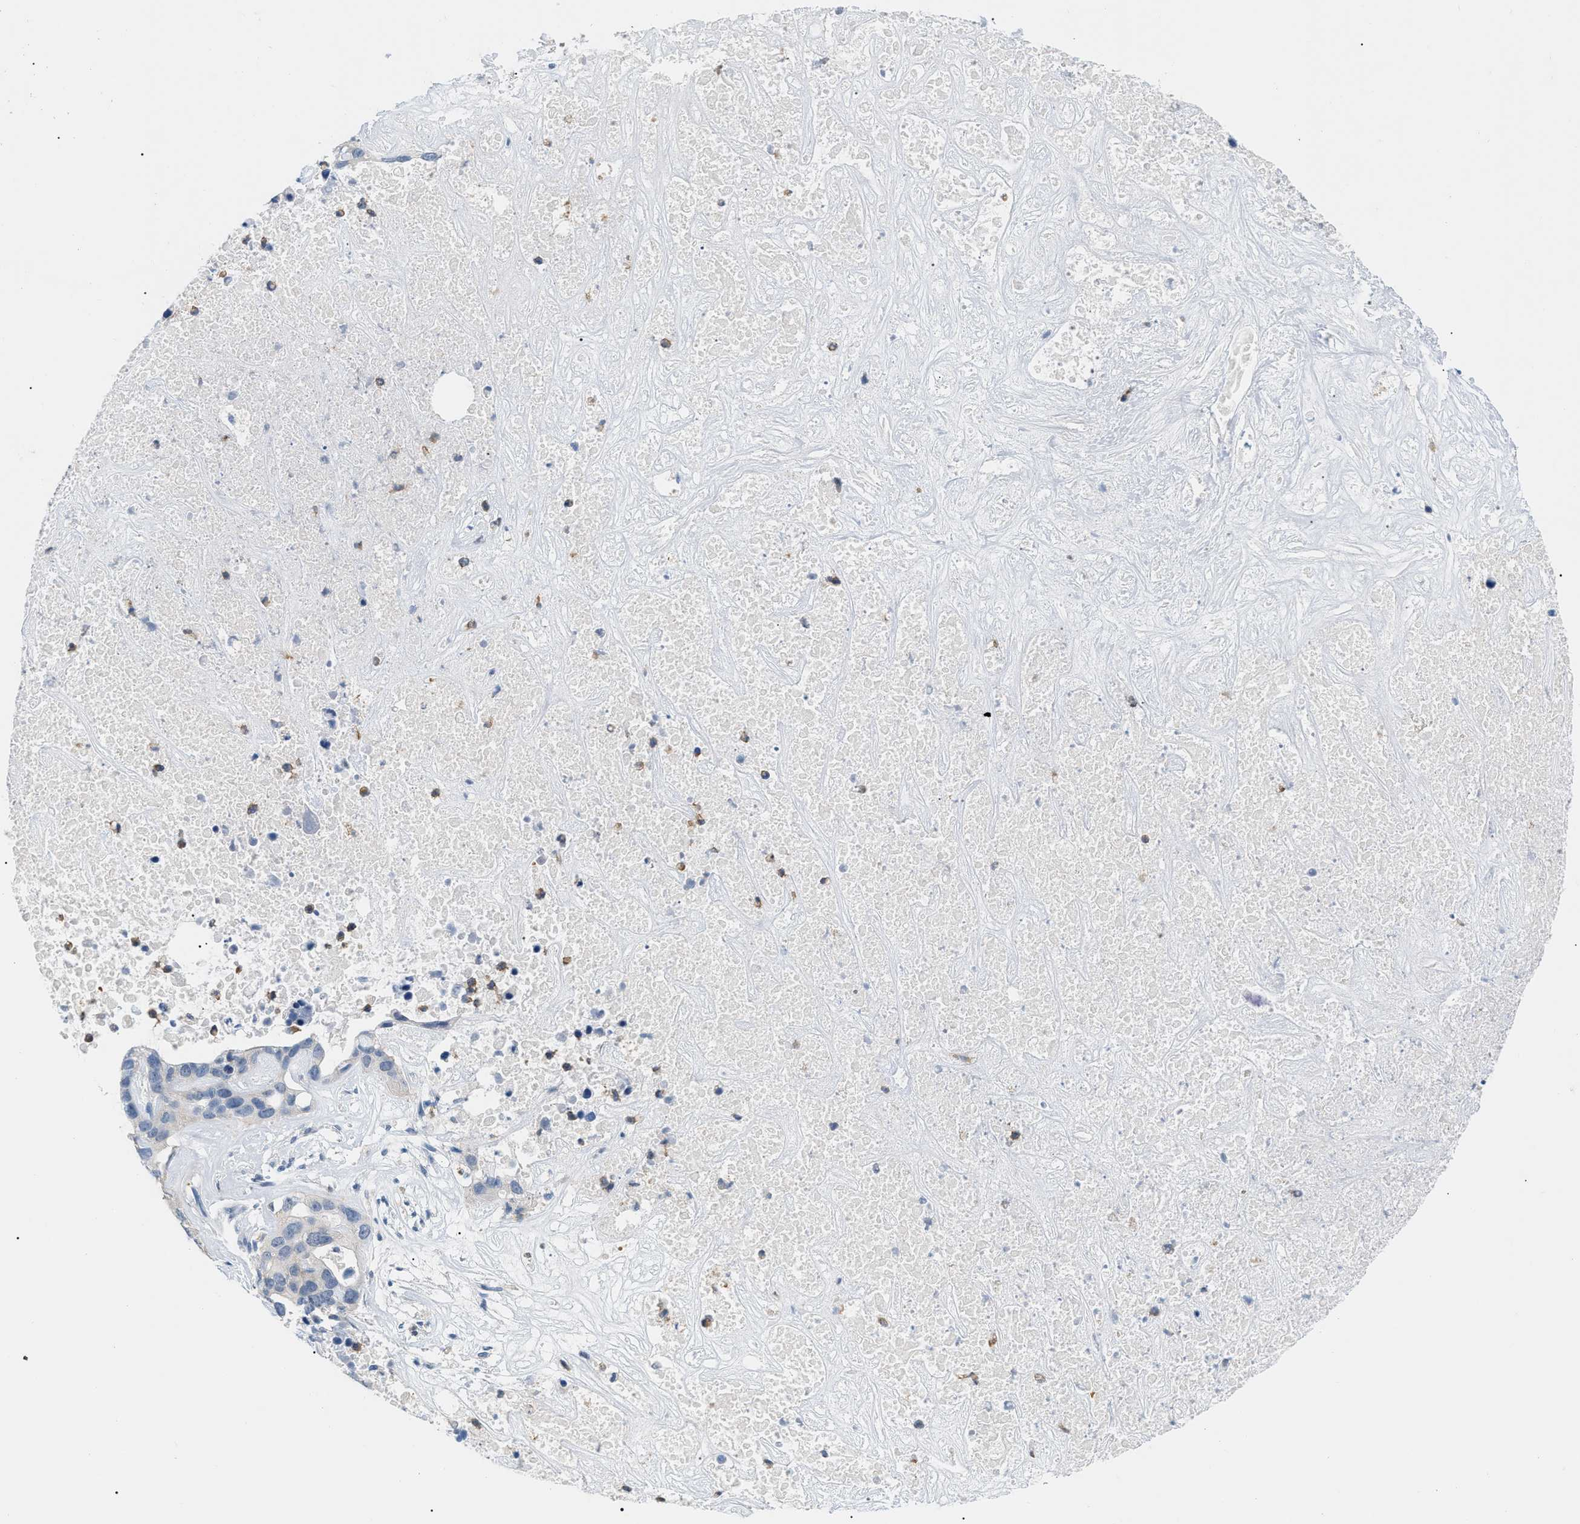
{"staining": {"intensity": "negative", "quantity": "none", "location": "none"}, "tissue": "liver cancer", "cell_type": "Tumor cells", "image_type": "cancer", "snomed": [{"axis": "morphology", "description": "Cholangiocarcinoma"}, {"axis": "topography", "description": "Liver"}], "caption": "Liver cholangiocarcinoma was stained to show a protein in brown. There is no significant positivity in tumor cells.", "gene": "INPP5D", "patient": {"sex": "female", "age": 65}}